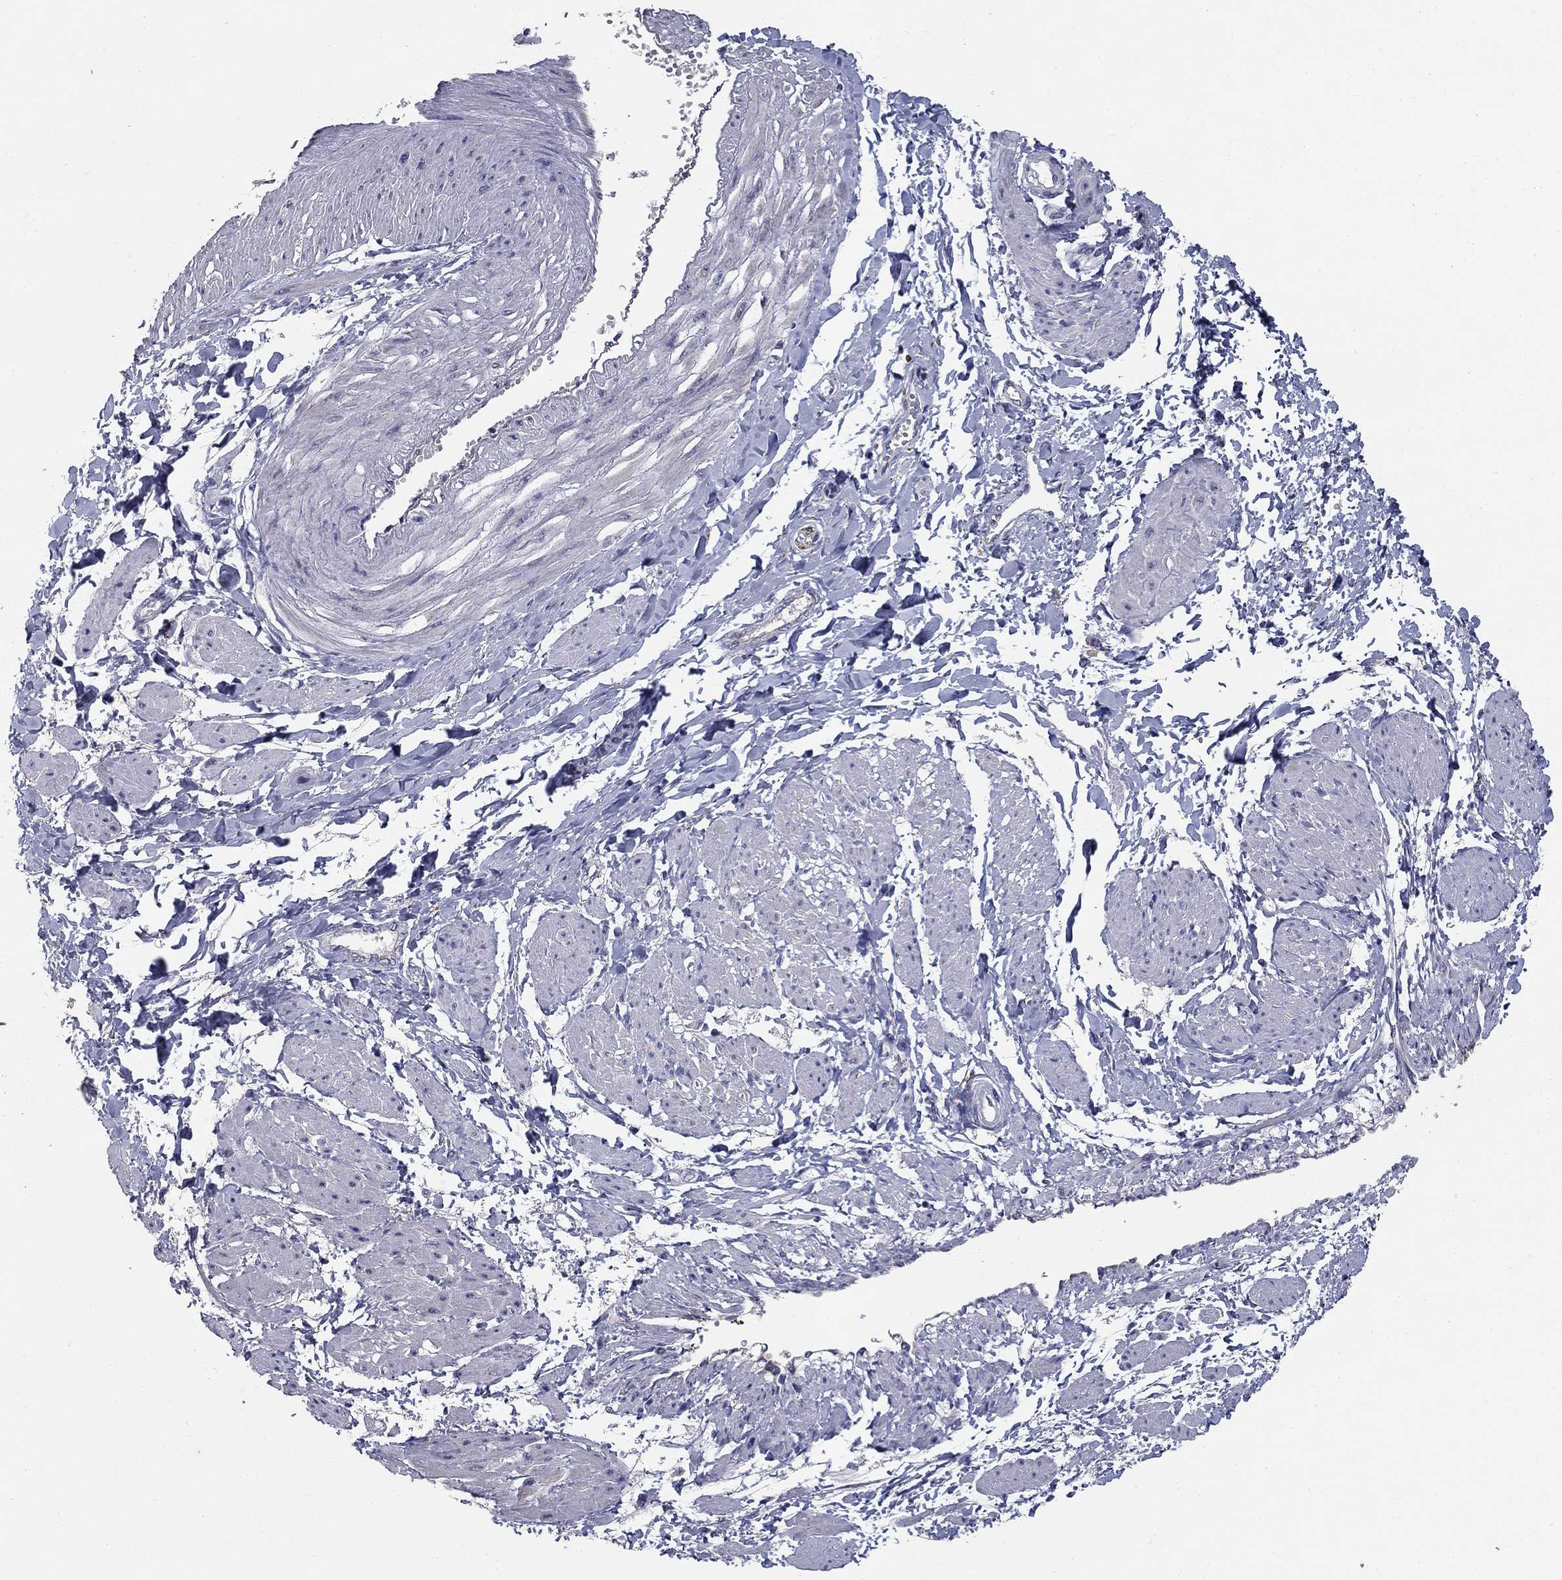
{"staining": {"intensity": "negative", "quantity": "none", "location": "none"}, "tissue": "smooth muscle", "cell_type": "Smooth muscle cells", "image_type": "normal", "snomed": [{"axis": "morphology", "description": "Normal tissue, NOS"}, {"axis": "topography", "description": "Smooth muscle"}, {"axis": "topography", "description": "Uterus"}], "caption": "Immunohistochemistry image of benign human smooth muscle stained for a protein (brown), which exhibits no positivity in smooth muscle cells.", "gene": "CD274", "patient": {"sex": "female", "age": 39}}